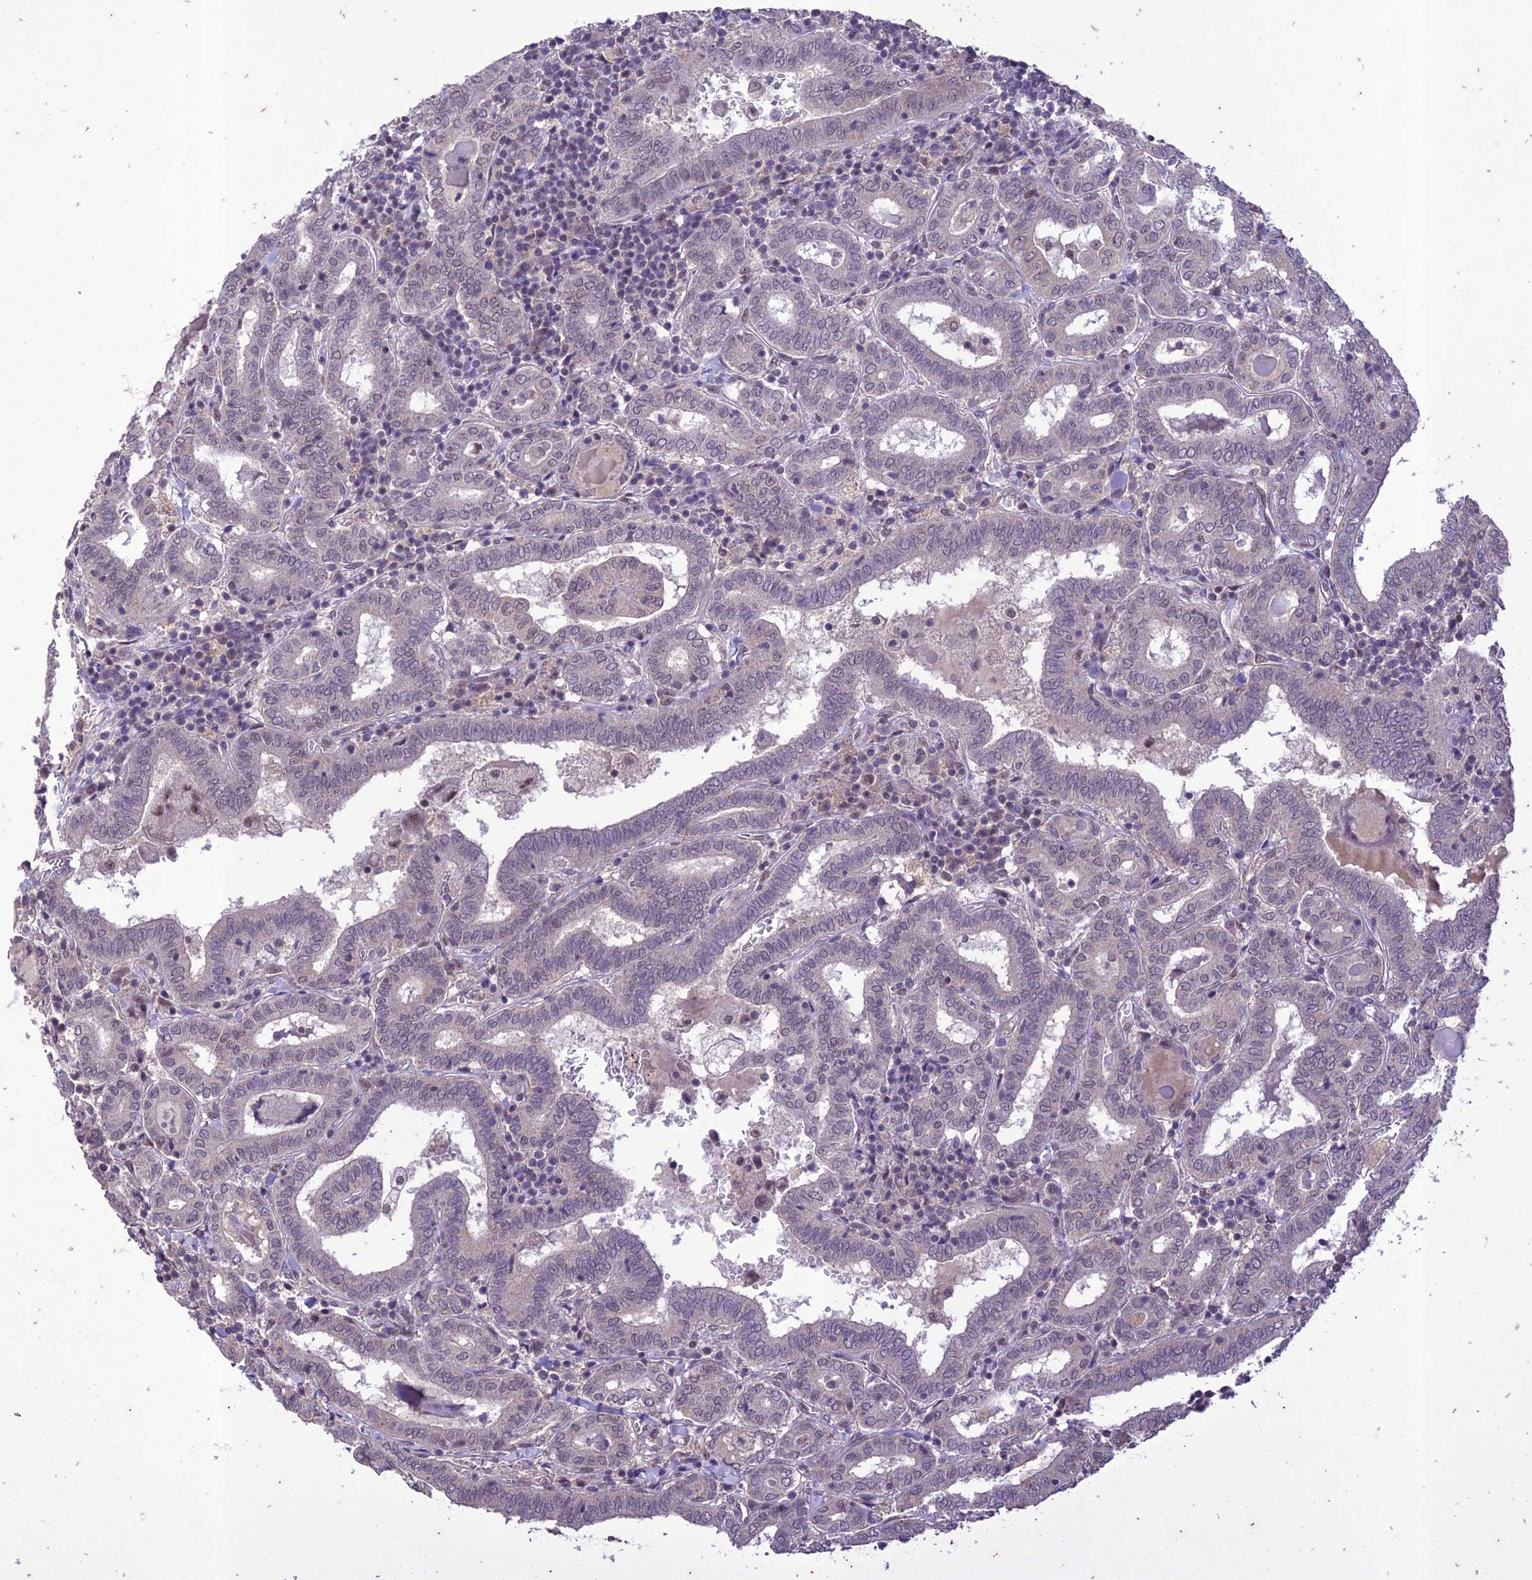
{"staining": {"intensity": "negative", "quantity": "none", "location": "none"}, "tissue": "thyroid cancer", "cell_type": "Tumor cells", "image_type": "cancer", "snomed": [{"axis": "morphology", "description": "Papillary adenocarcinoma, NOS"}, {"axis": "topography", "description": "Thyroid gland"}], "caption": "Tumor cells are negative for brown protein staining in thyroid papillary adenocarcinoma. (Stains: DAB IHC with hematoxylin counter stain, Microscopy: brightfield microscopy at high magnification).", "gene": "POP4", "patient": {"sex": "female", "age": 72}}